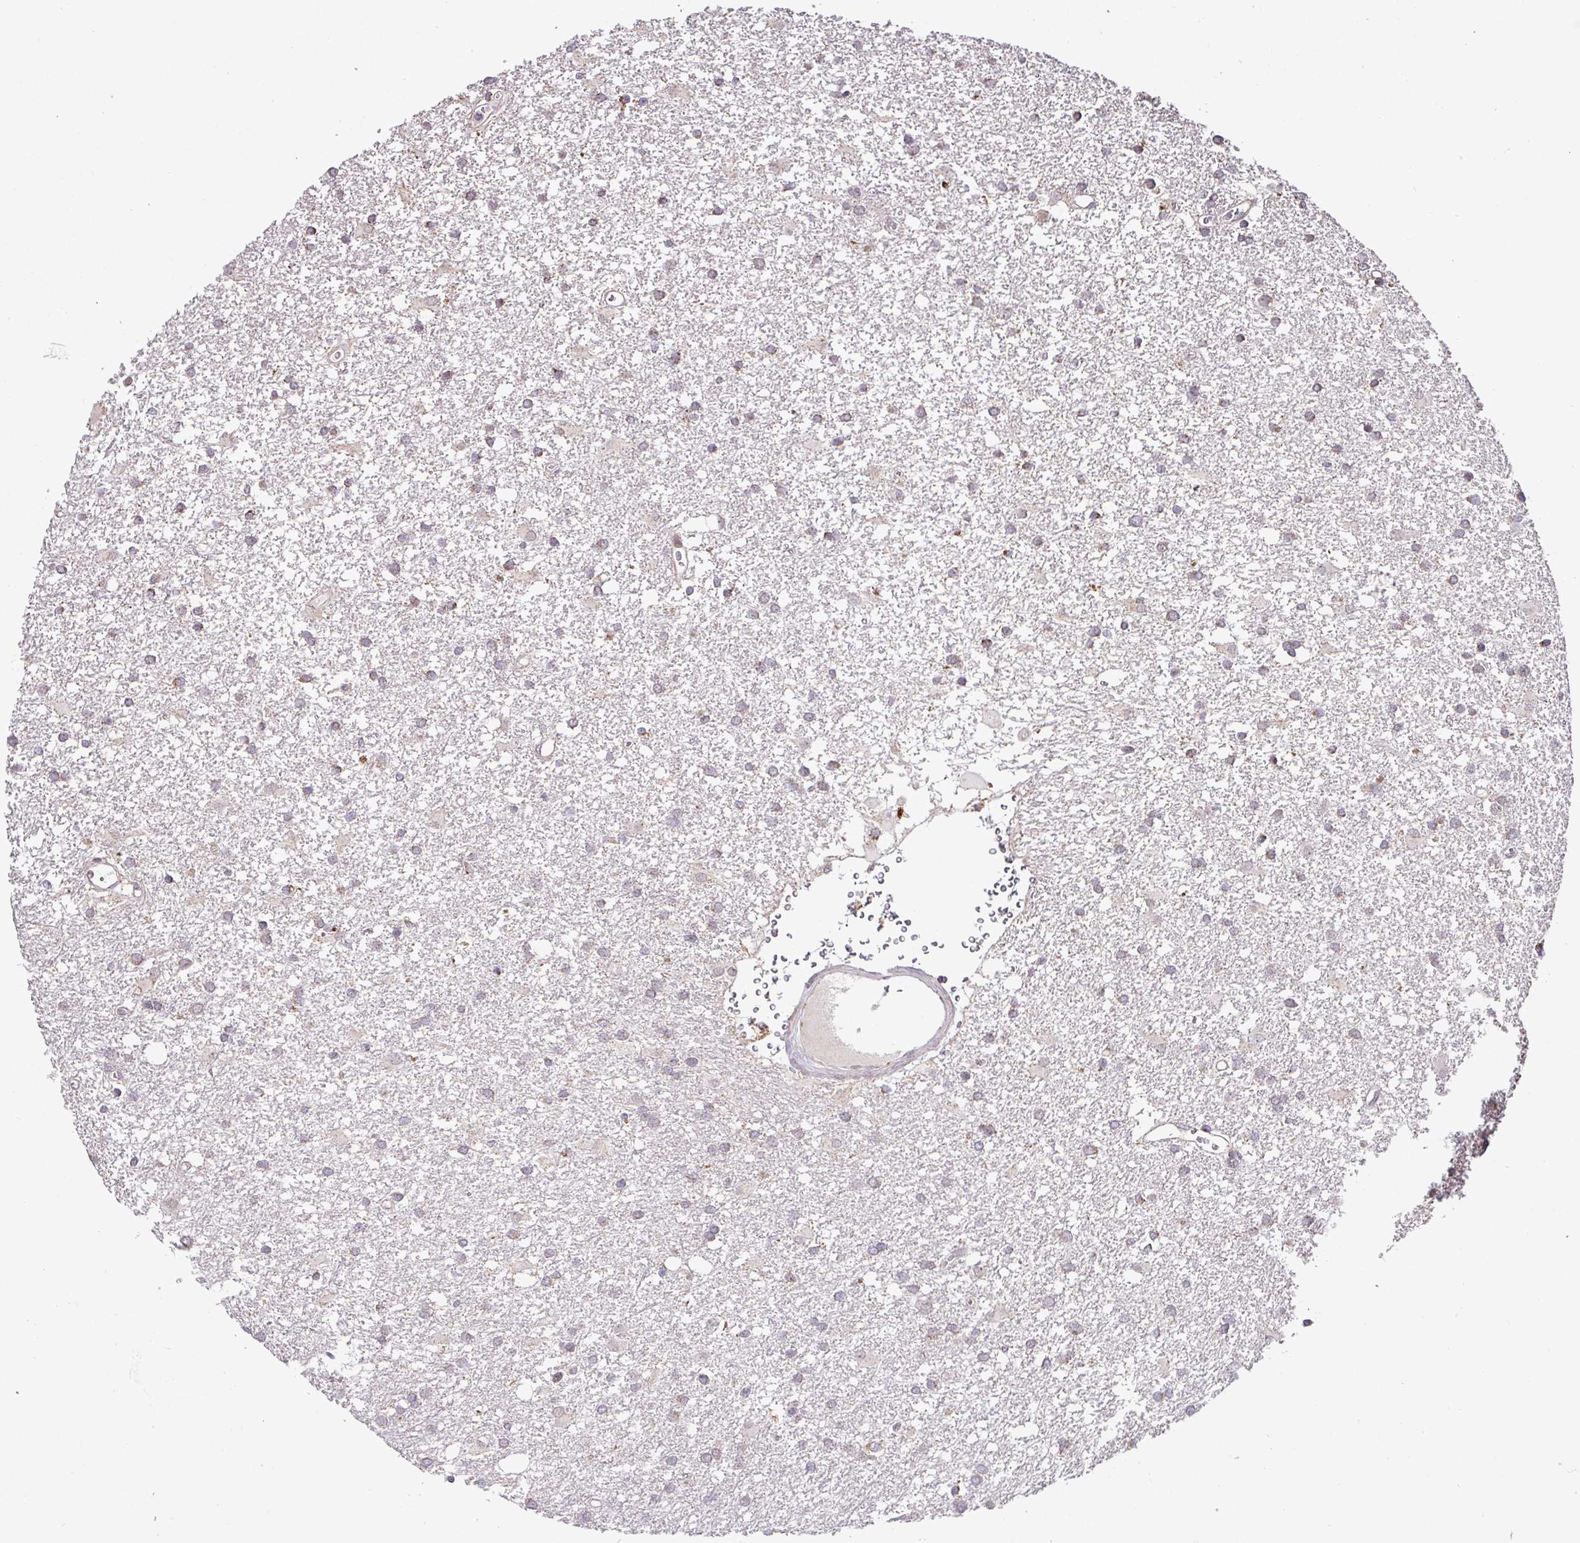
{"staining": {"intensity": "moderate", "quantity": "<25%", "location": "cytoplasmic/membranous"}, "tissue": "glioma", "cell_type": "Tumor cells", "image_type": "cancer", "snomed": [{"axis": "morphology", "description": "Glioma, malignant, High grade"}, {"axis": "topography", "description": "Brain"}], "caption": "Immunohistochemistry (IHC) of glioma reveals low levels of moderate cytoplasmic/membranous positivity in approximately <25% of tumor cells.", "gene": "SARS2", "patient": {"sex": "male", "age": 48}}